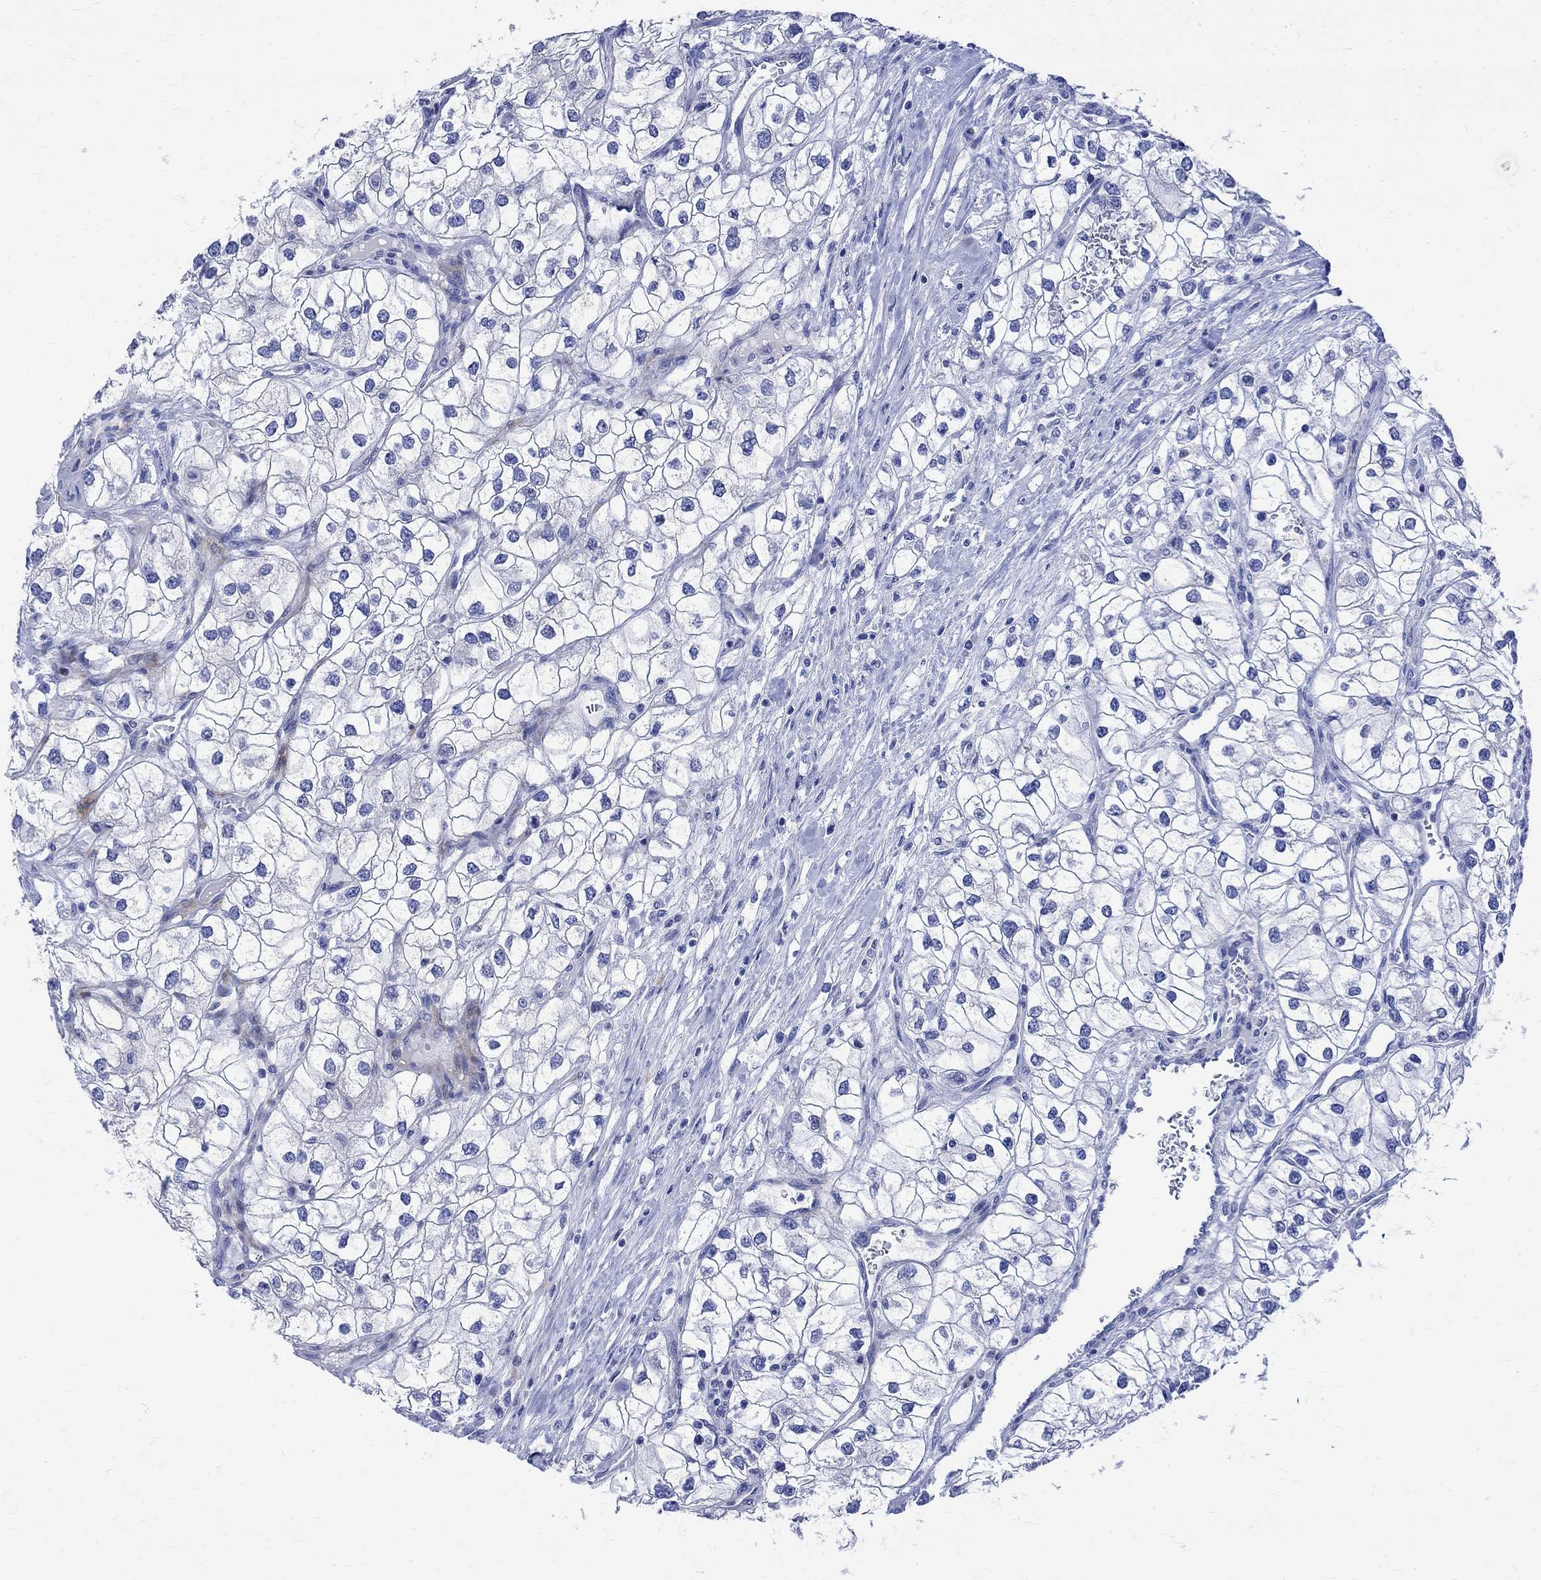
{"staining": {"intensity": "negative", "quantity": "none", "location": "none"}, "tissue": "renal cancer", "cell_type": "Tumor cells", "image_type": "cancer", "snomed": [{"axis": "morphology", "description": "Adenocarcinoma, NOS"}, {"axis": "topography", "description": "Kidney"}], "caption": "This photomicrograph is of adenocarcinoma (renal) stained with IHC to label a protein in brown with the nuclei are counter-stained blue. There is no expression in tumor cells.", "gene": "PARVB", "patient": {"sex": "male", "age": 59}}